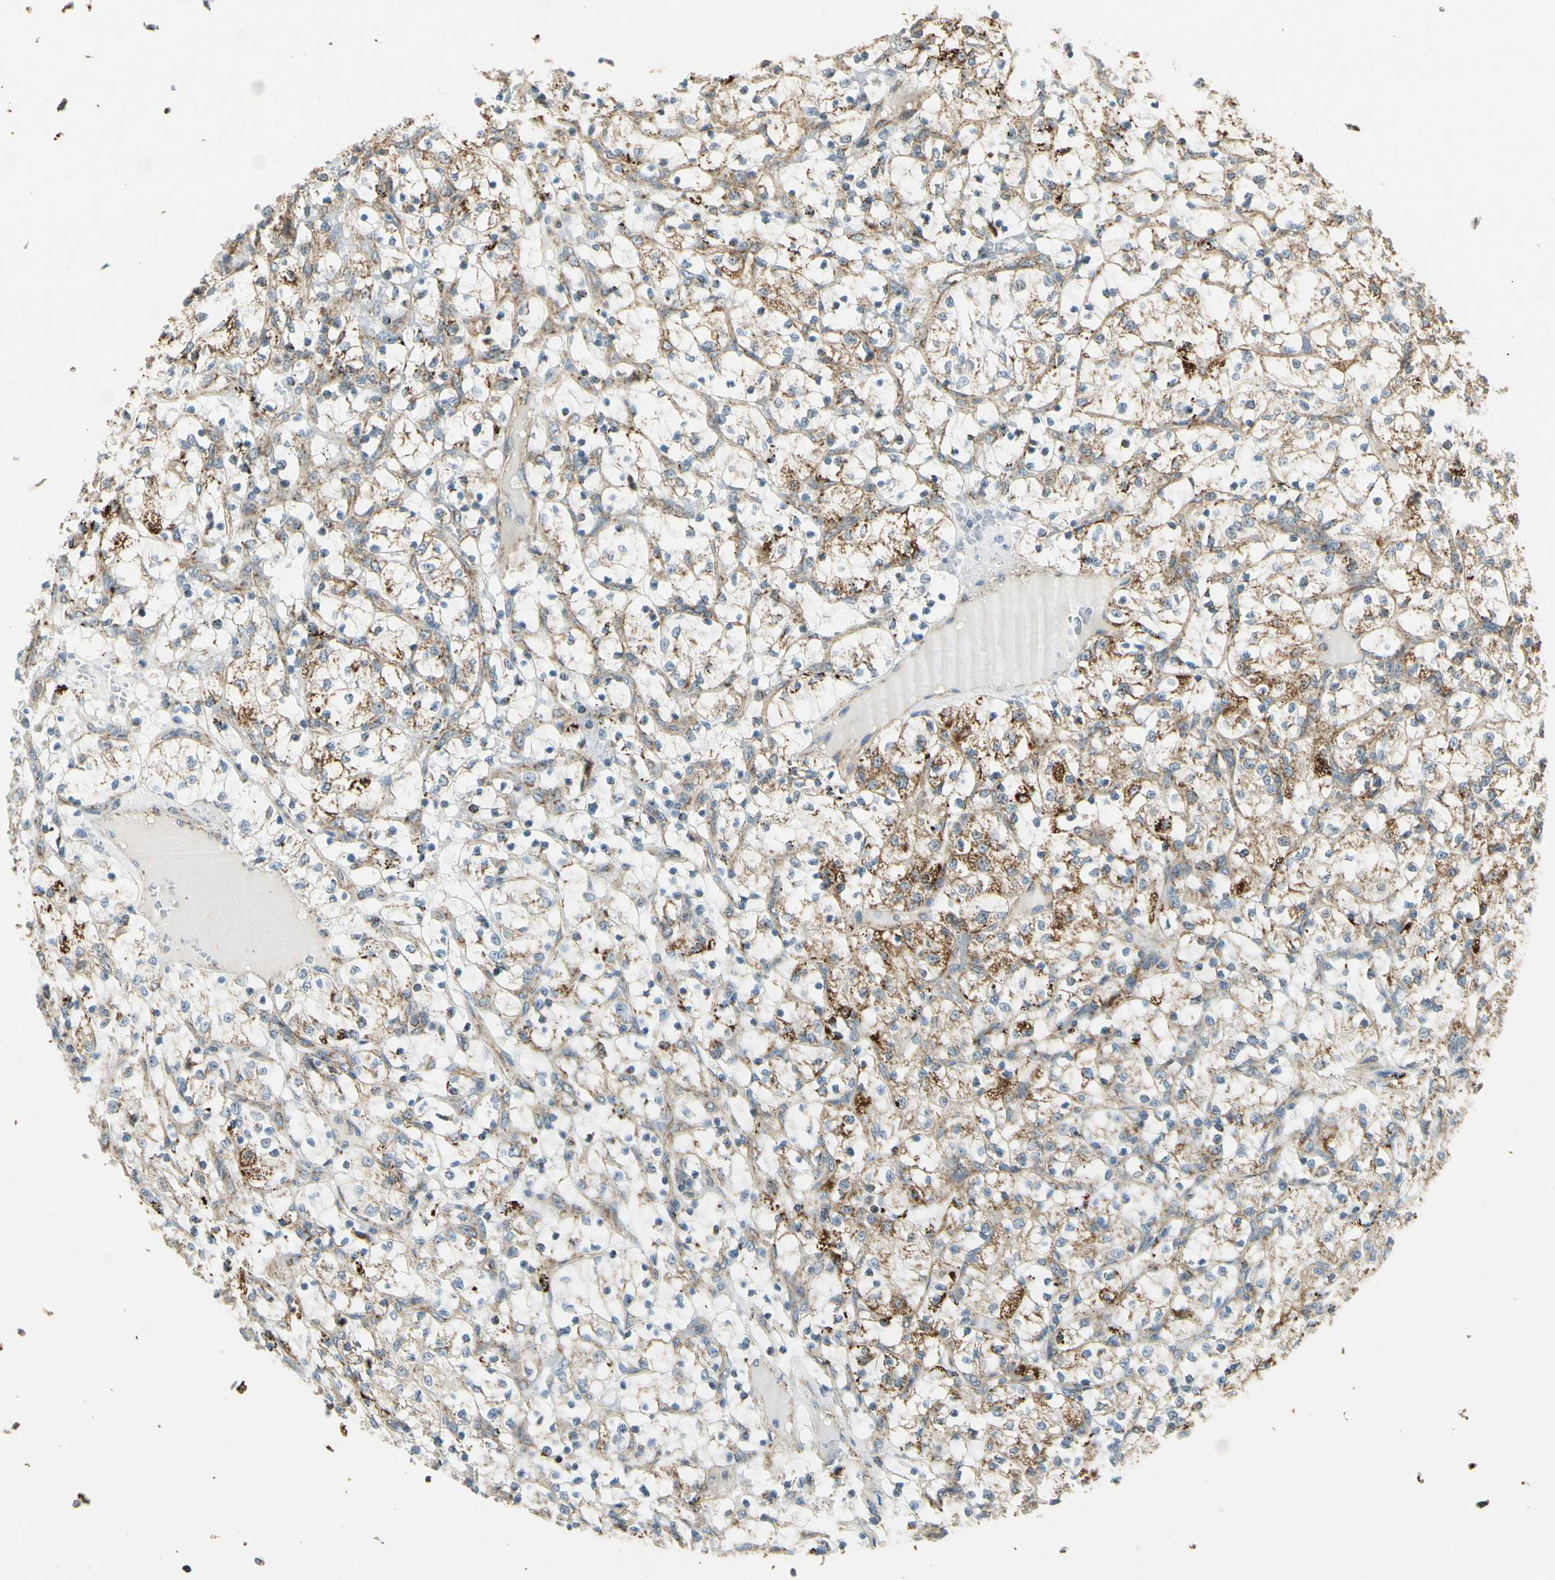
{"staining": {"intensity": "strong", "quantity": "25%-75%", "location": "cytoplasmic/membranous"}, "tissue": "renal cancer", "cell_type": "Tumor cells", "image_type": "cancer", "snomed": [{"axis": "morphology", "description": "Adenocarcinoma, NOS"}, {"axis": "topography", "description": "Kidney"}], "caption": "Renal cancer stained with a brown dye demonstrates strong cytoplasmic/membranous positive staining in approximately 25%-75% of tumor cells.", "gene": "EPHB3", "patient": {"sex": "female", "age": 69}}